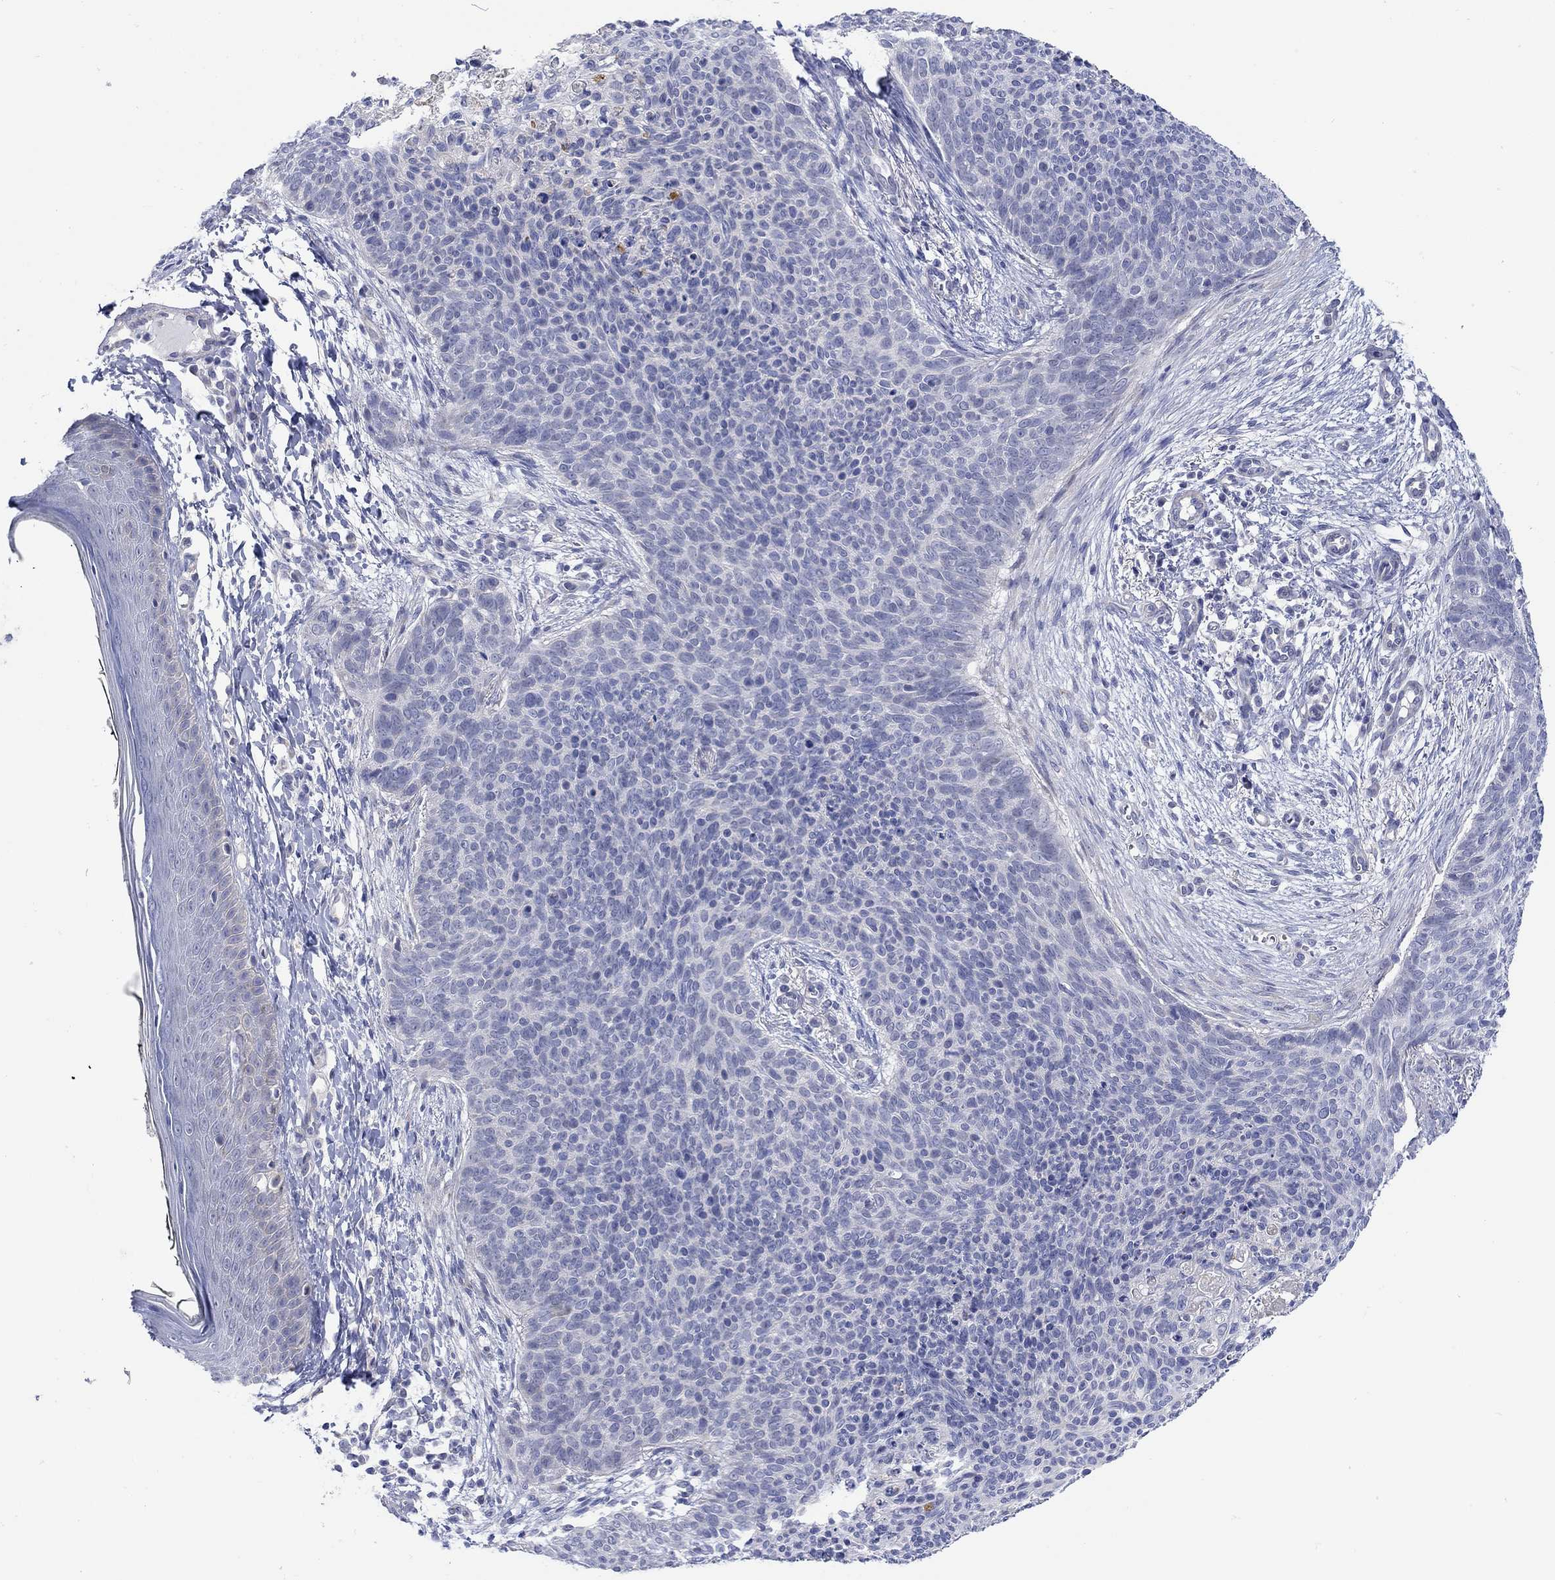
{"staining": {"intensity": "negative", "quantity": "none", "location": "none"}, "tissue": "skin cancer", "cell_type": "Tumor cells", "image_type": "cancer", "snomed": [{"axis": "morphology", "description": "Basal cell carcinoma"}, {"axis": "topography", "description": "Skin"}], "caption": "This is a micrograph of IHC staining of skin cancer (basal cell carcinoma), which shows no expression in tumor cells.", "gene": "KRT222", "patient": {"sex": "male", "age": 64}}